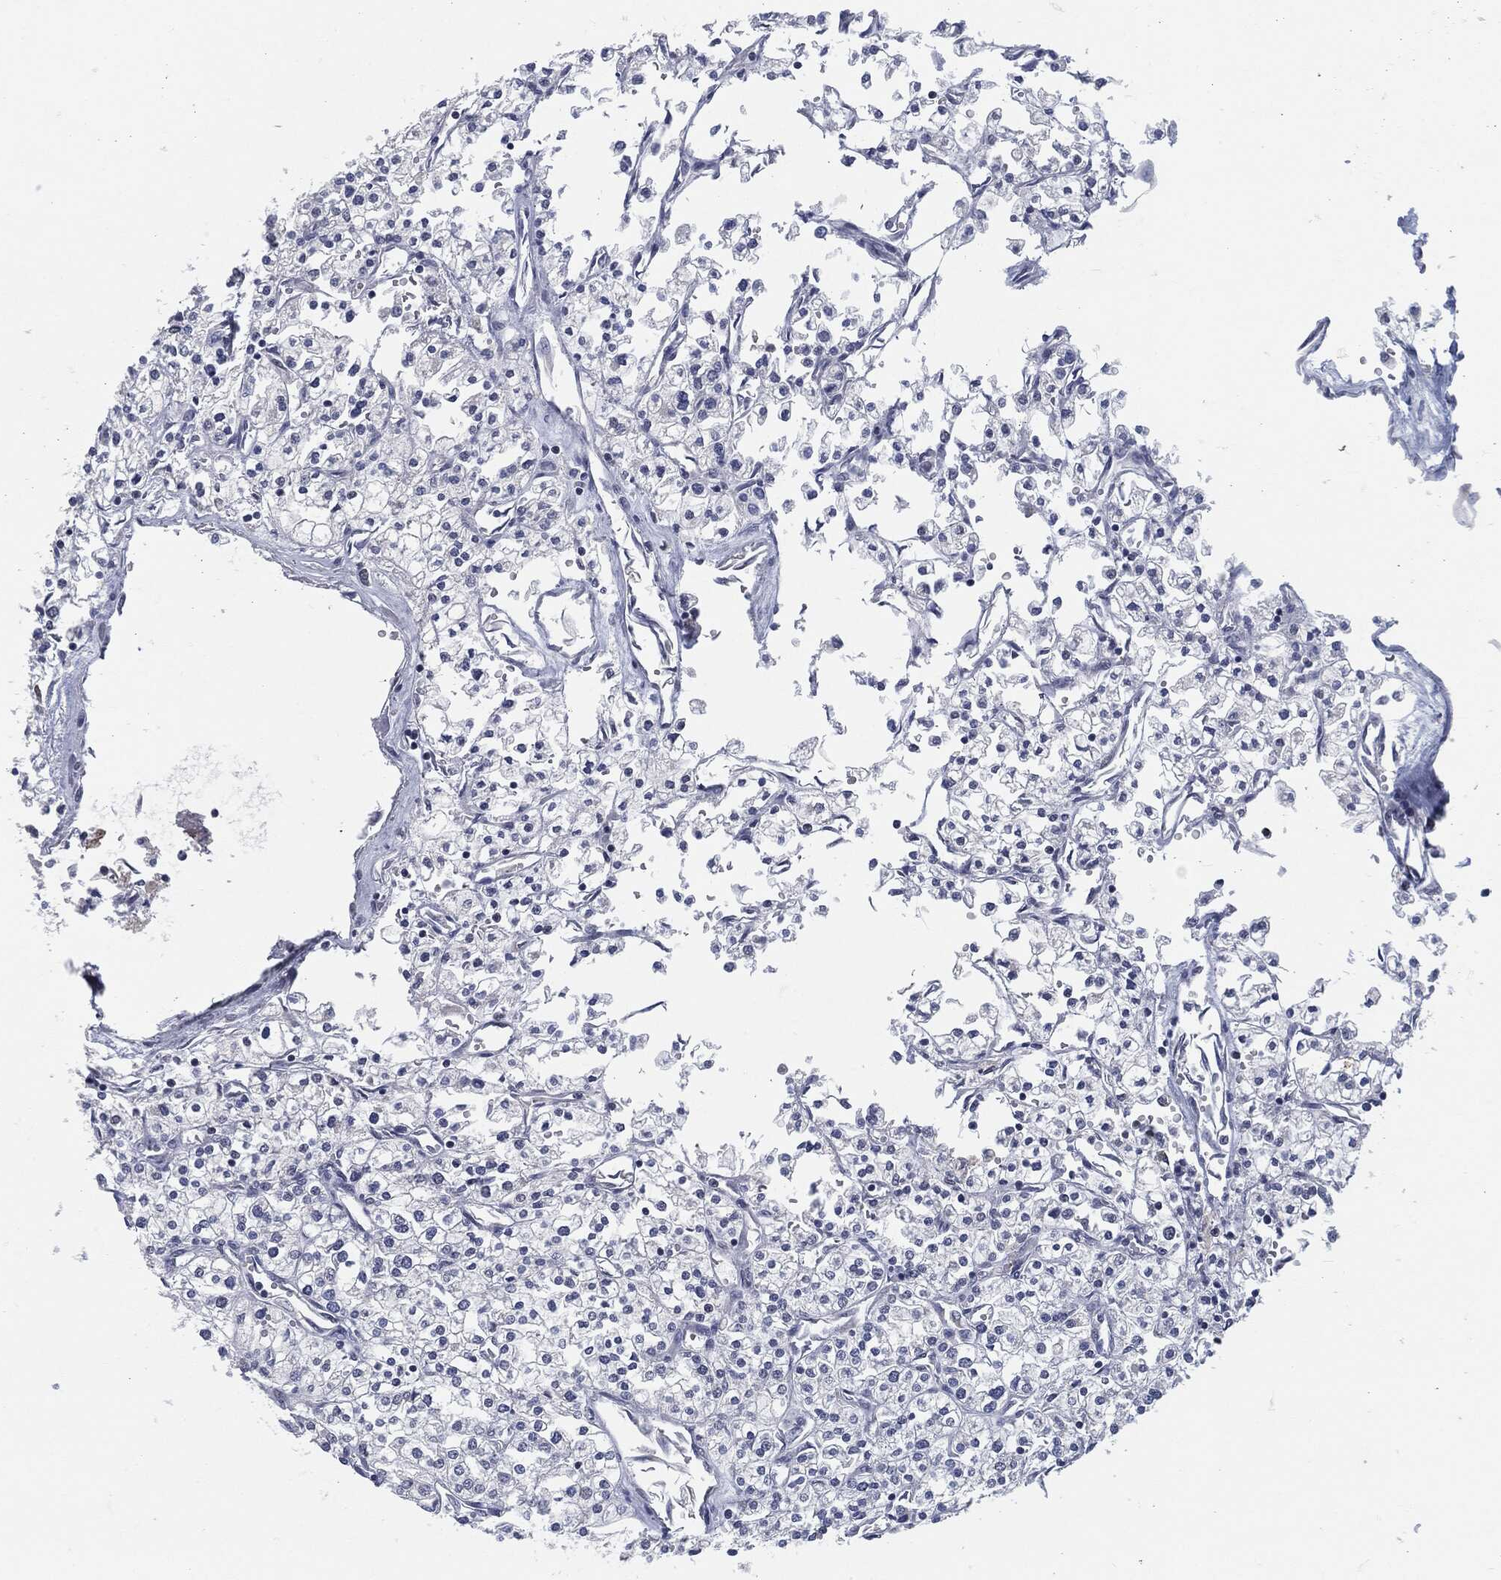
{"staining": {"intensity": "negative", "quantity": "none", "location": "none"}, "tissue": "renal cancer", "cell_type": "Tumor cells", "image_type": "cancer", "snomed": [{"axis": "morphology", "description": "Adenocarcinoma, NOS"}, {"axis": "topography", "description": "Kidney"}], "caption": "Tumor cells are negative for protein expression in human renal adenocarcinoma. (Brightfield microscopy of DAB (3,3'-diaminobenzidine) immunohistochemistry at high magnification).", "gene": "PROM1", "patient": {"sex": "male", "age": 80}}